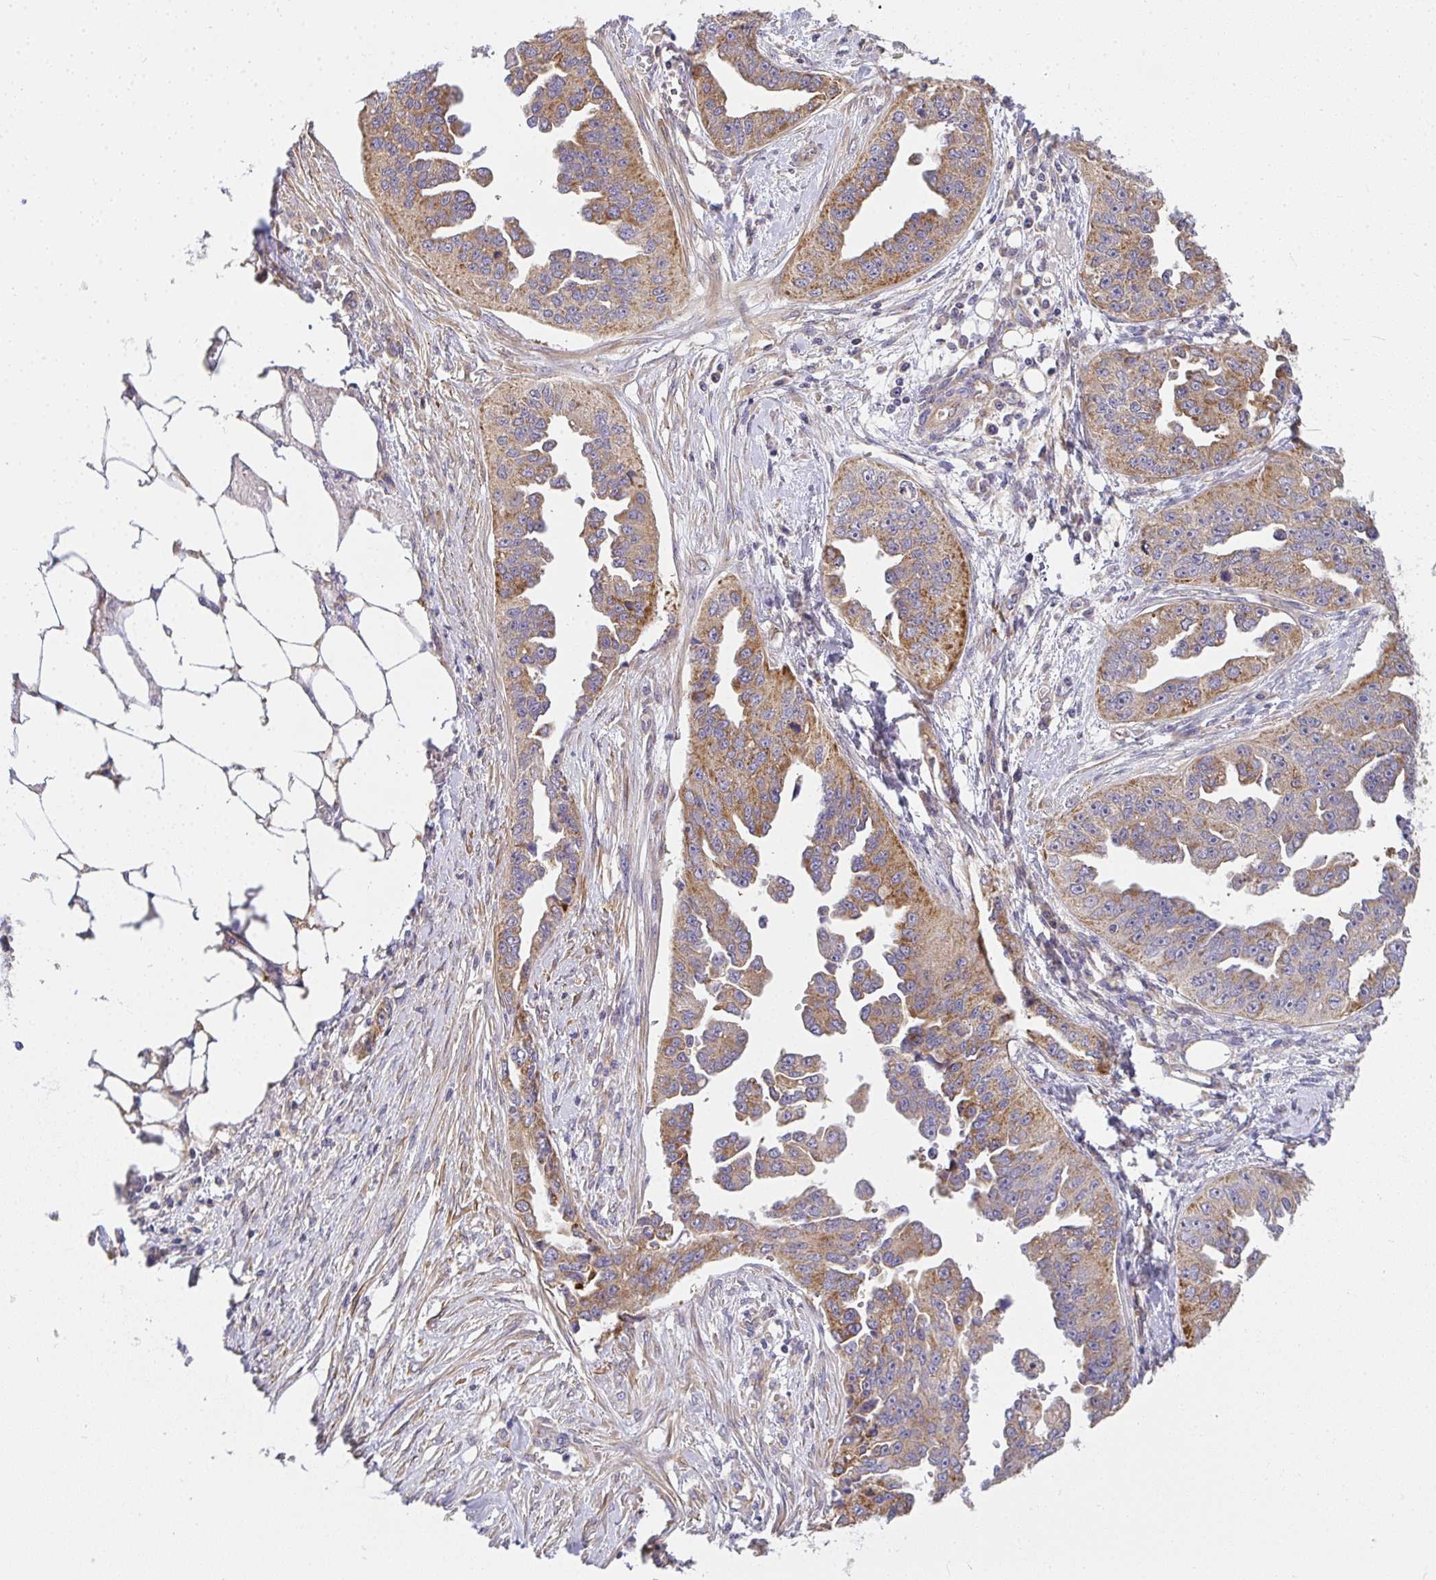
{"staining": {"intensity": "weak", "quantity": ">75%", "location": "cytoplasmic/membranous"}, "tissue": "ovarian cancer", "cell_type": "Tumor cells", "image_type": "cancer", "snomed": [{"axis": "morphology", "description": "Cystadenocarcinoma, serous, NOS"}, {"axis": "topography", "description": "Ovary"}], "caption": "Human ovarian cancer stained with a protein marker reveals weak staining in tumor cells.", "gene": "B4GALT6", "patient": {"sex": "female", "age": 75}}